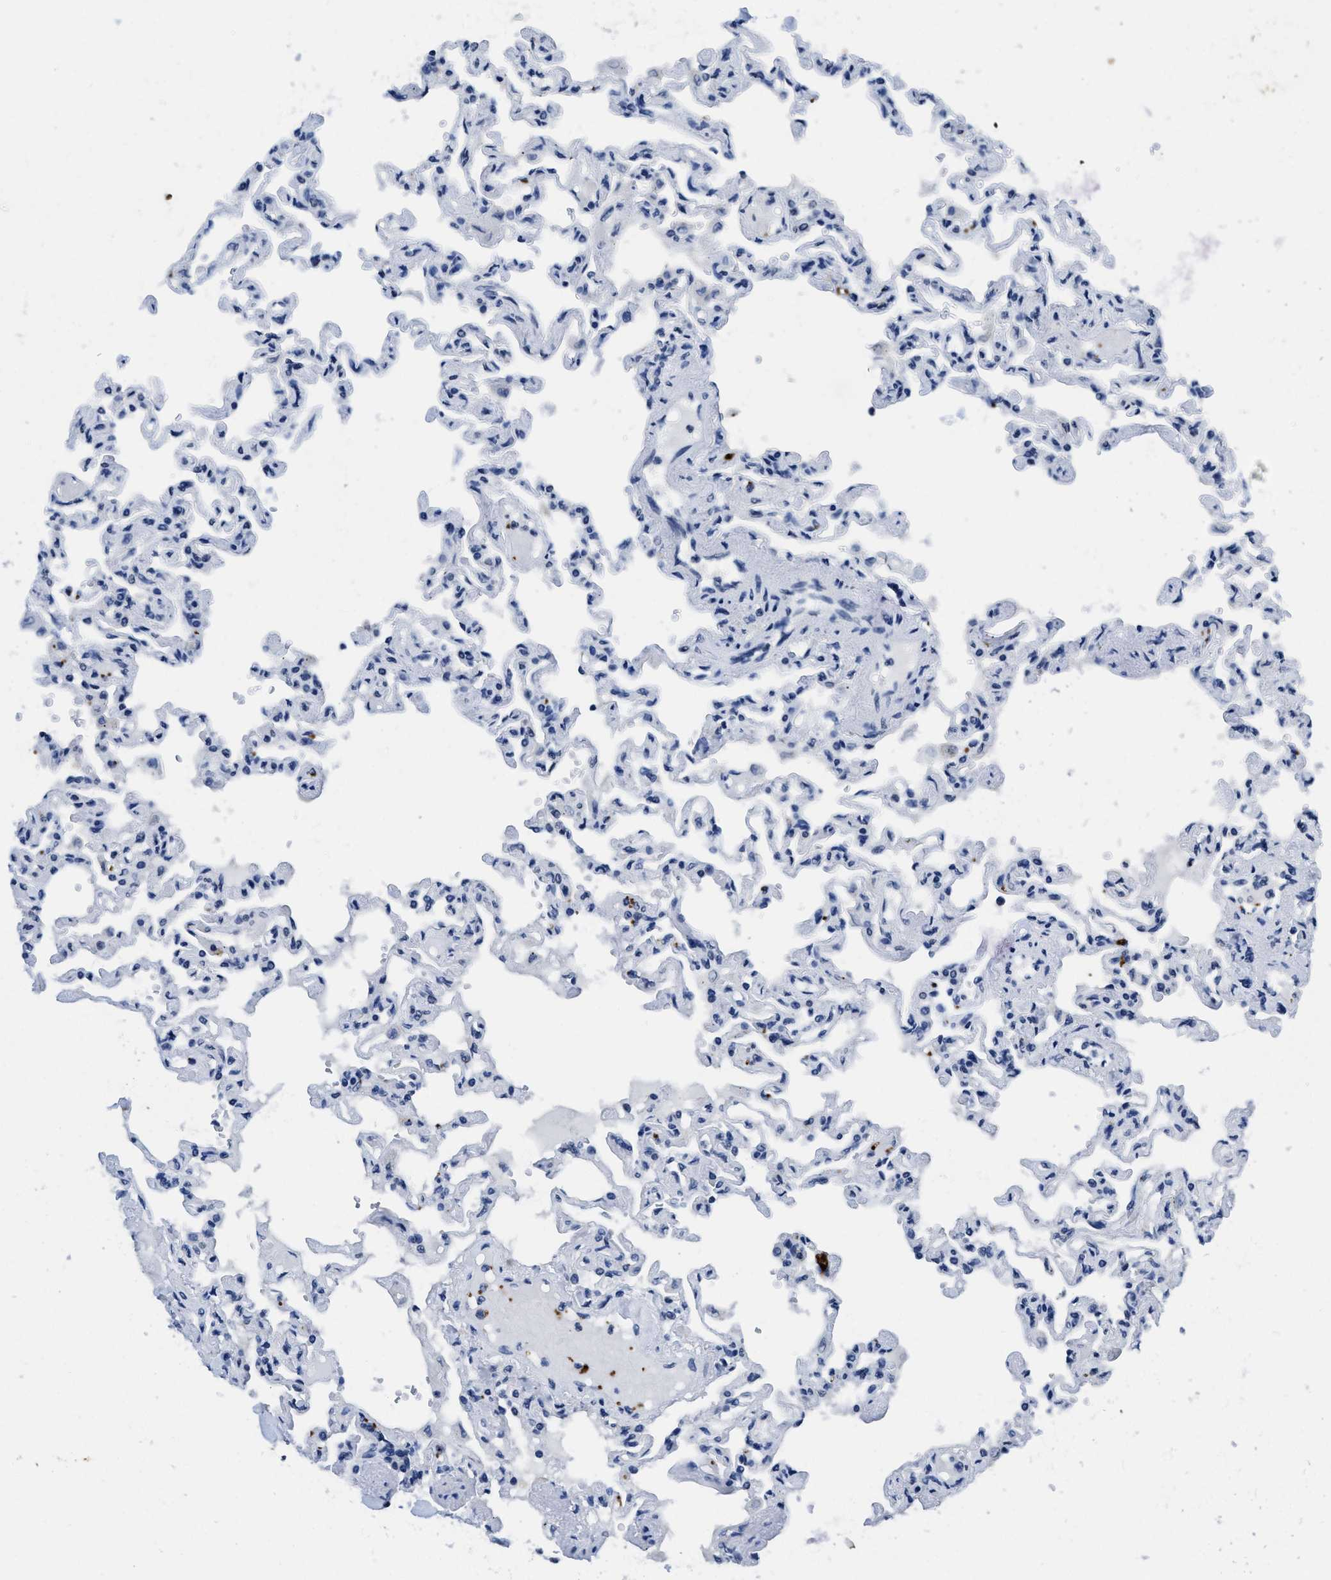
{"staining": {"intensity": "negative", "quantity": "none", "location": "none"}, "tissue": "lung", "cell_type": "Alveolar cells", "image_type": "normal", "snomed": [{"axis": "morphology", "description": "Normal tissue, NOS"}, {"axis": "topography", "description": "Lung"}], "caption": "Histopathology image shows no significant protein staining in alveolar cells of benign lung. Nuclei are stained in blue.", "gene": "ITGA2B", "patient": {"sex": "male", "age": 21}}